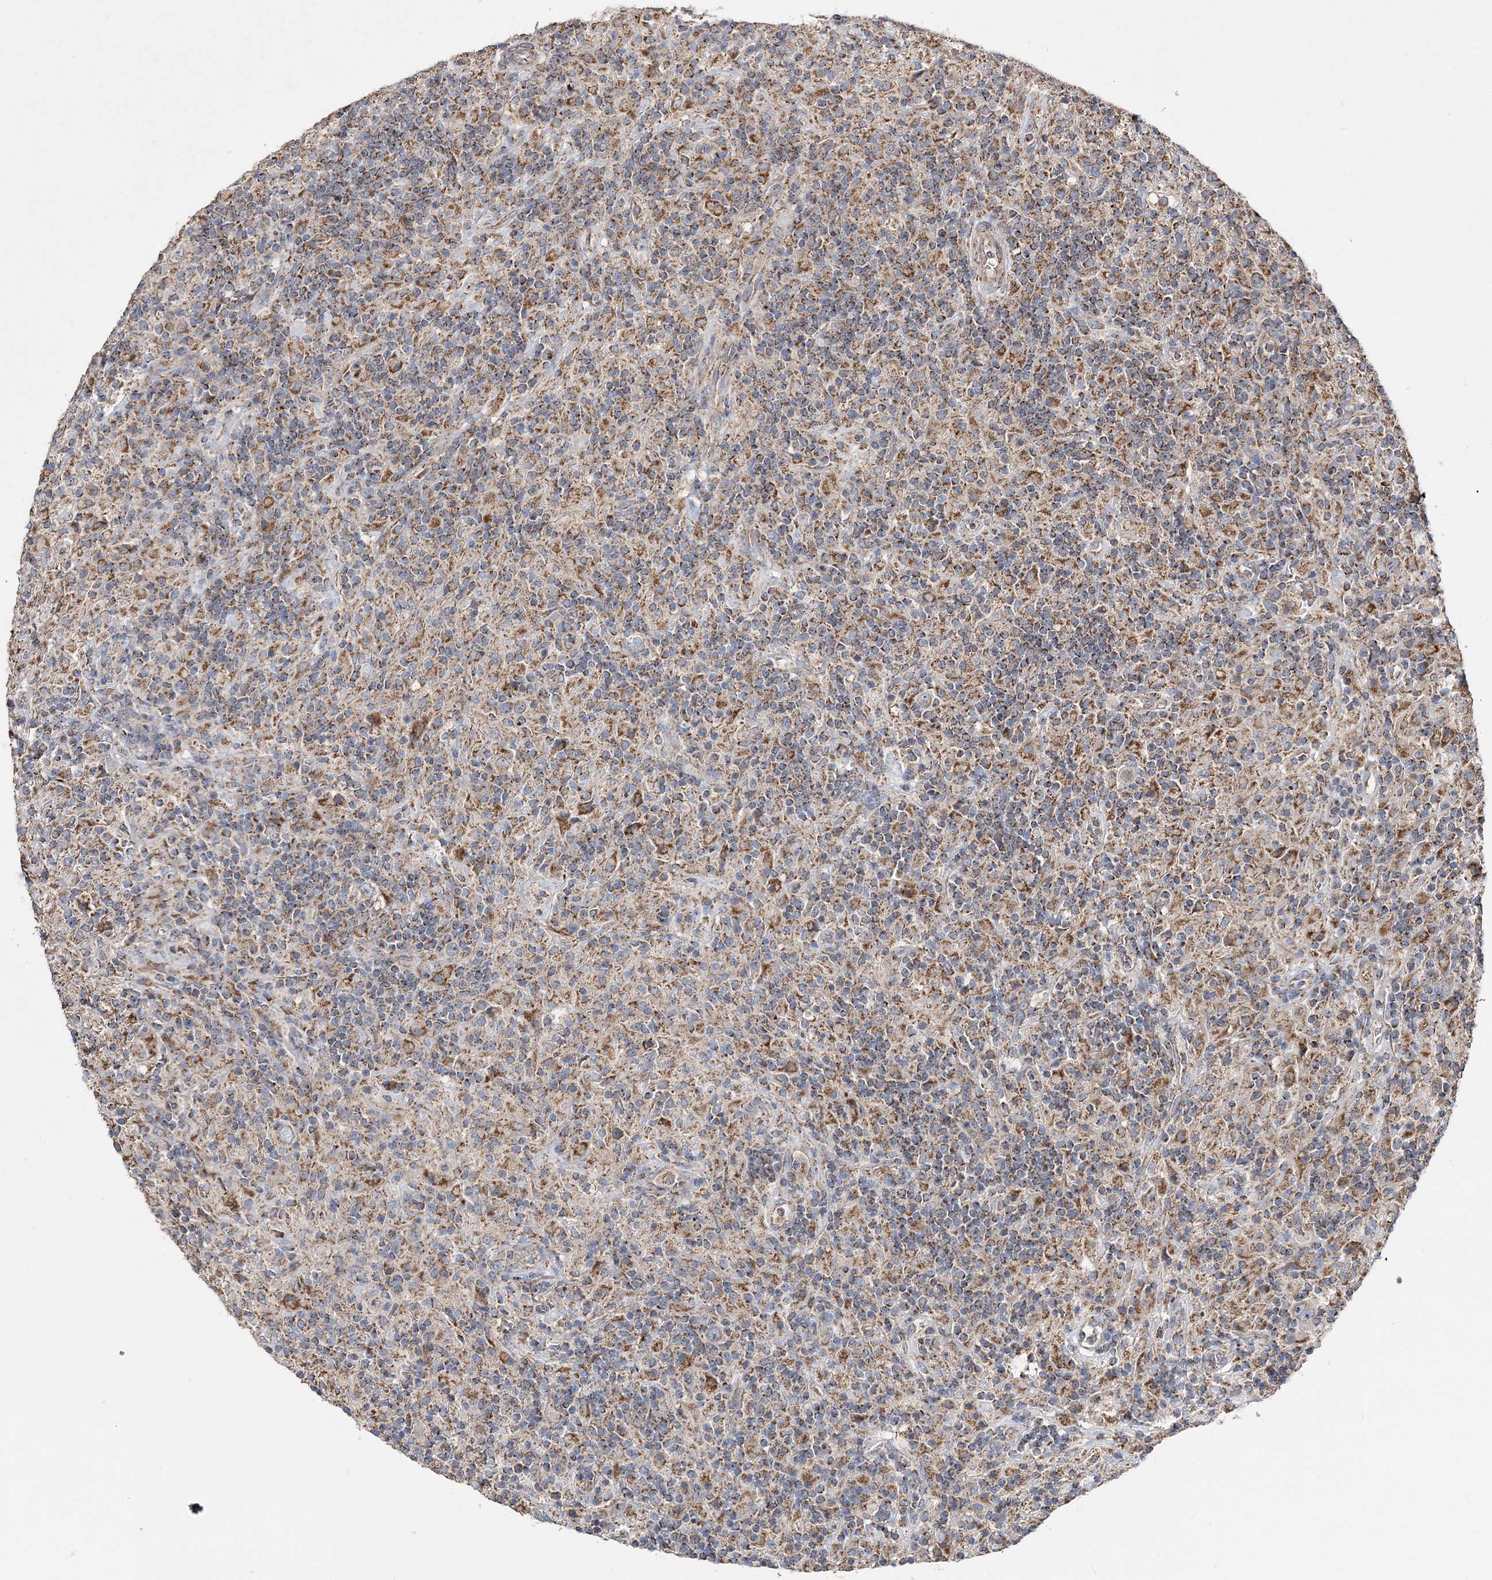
{"staining": {"intensity": "moderate", "quantity": ">75%", "location": "cytoplasmic/membranous"}, "tissue": "lymphoma", "cell_type": "Tumor cells", "image_type": "cancer", "snomed": [{"axis": "morphology", "description": "Hodgkin's disease, NOS"}, {"axis": "topography", "description": "Lymph node"}], "caption": "This histopathology image exhibits IHC staining of human Hodgkin's disease, with medium moderate cytoplasmic/membranous positivity in about >75% of tumor cells.", "gene": "POC5", "patient": {"sex": "male", "age": 70}}